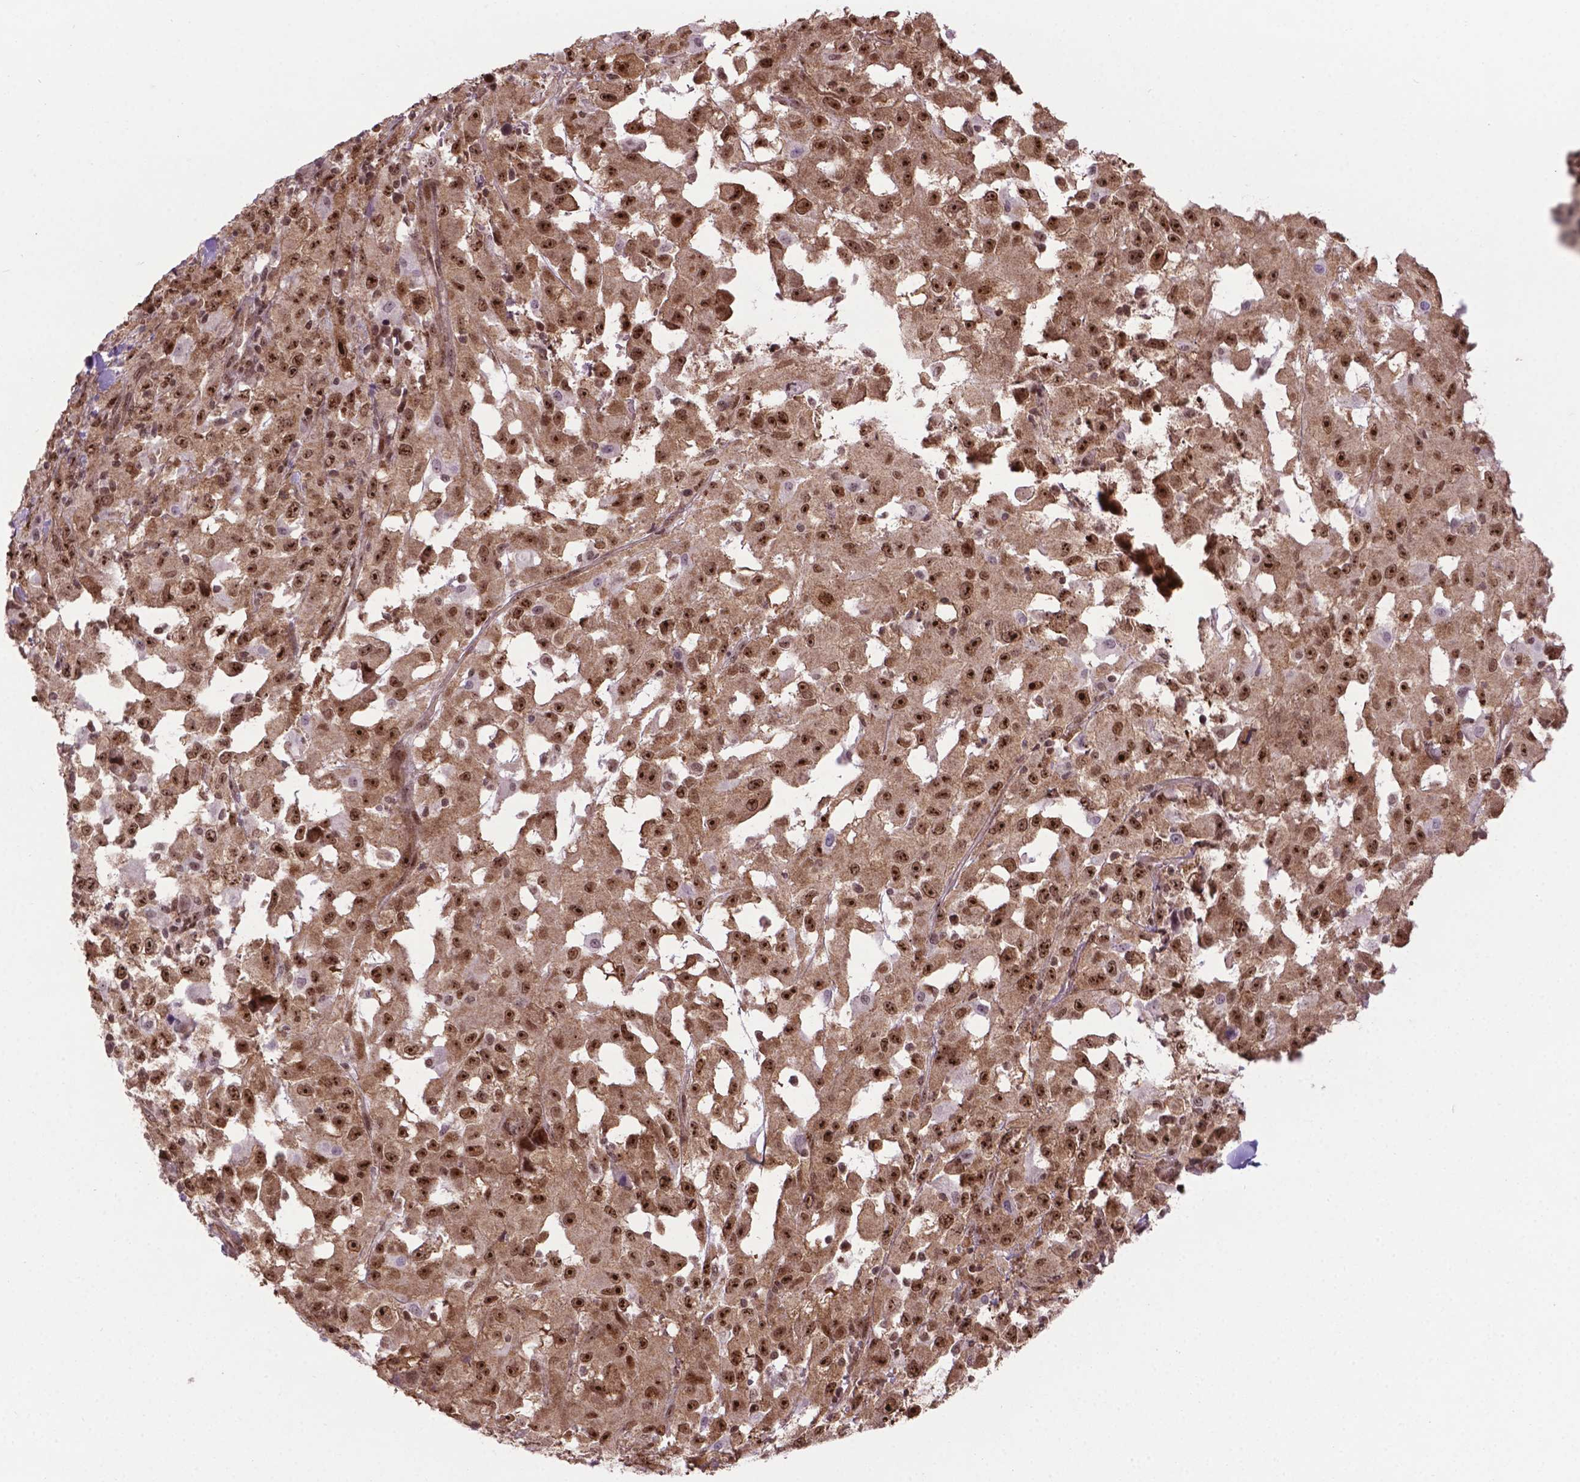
{"staining": {"intensity": "moderate", "quantity": ">75%", "location": "nuclear"}, "tissue": "melanoma", "cell_type": "Tumor cells", "image_type": "cancer", "snomed": [{"axis": "morphology", "description": "Malignant melanoma, Metastatic site"}, {"axis": "topography", "description": "Lymph node"}], "caption": "This is an image of immunohistochemistry (IHC) staining of melanoma, which shows moderate staining in the nuclear of tumor cells.", "gene": "CSNK2A1", "patient": {"sex": "male", "age": 50}}